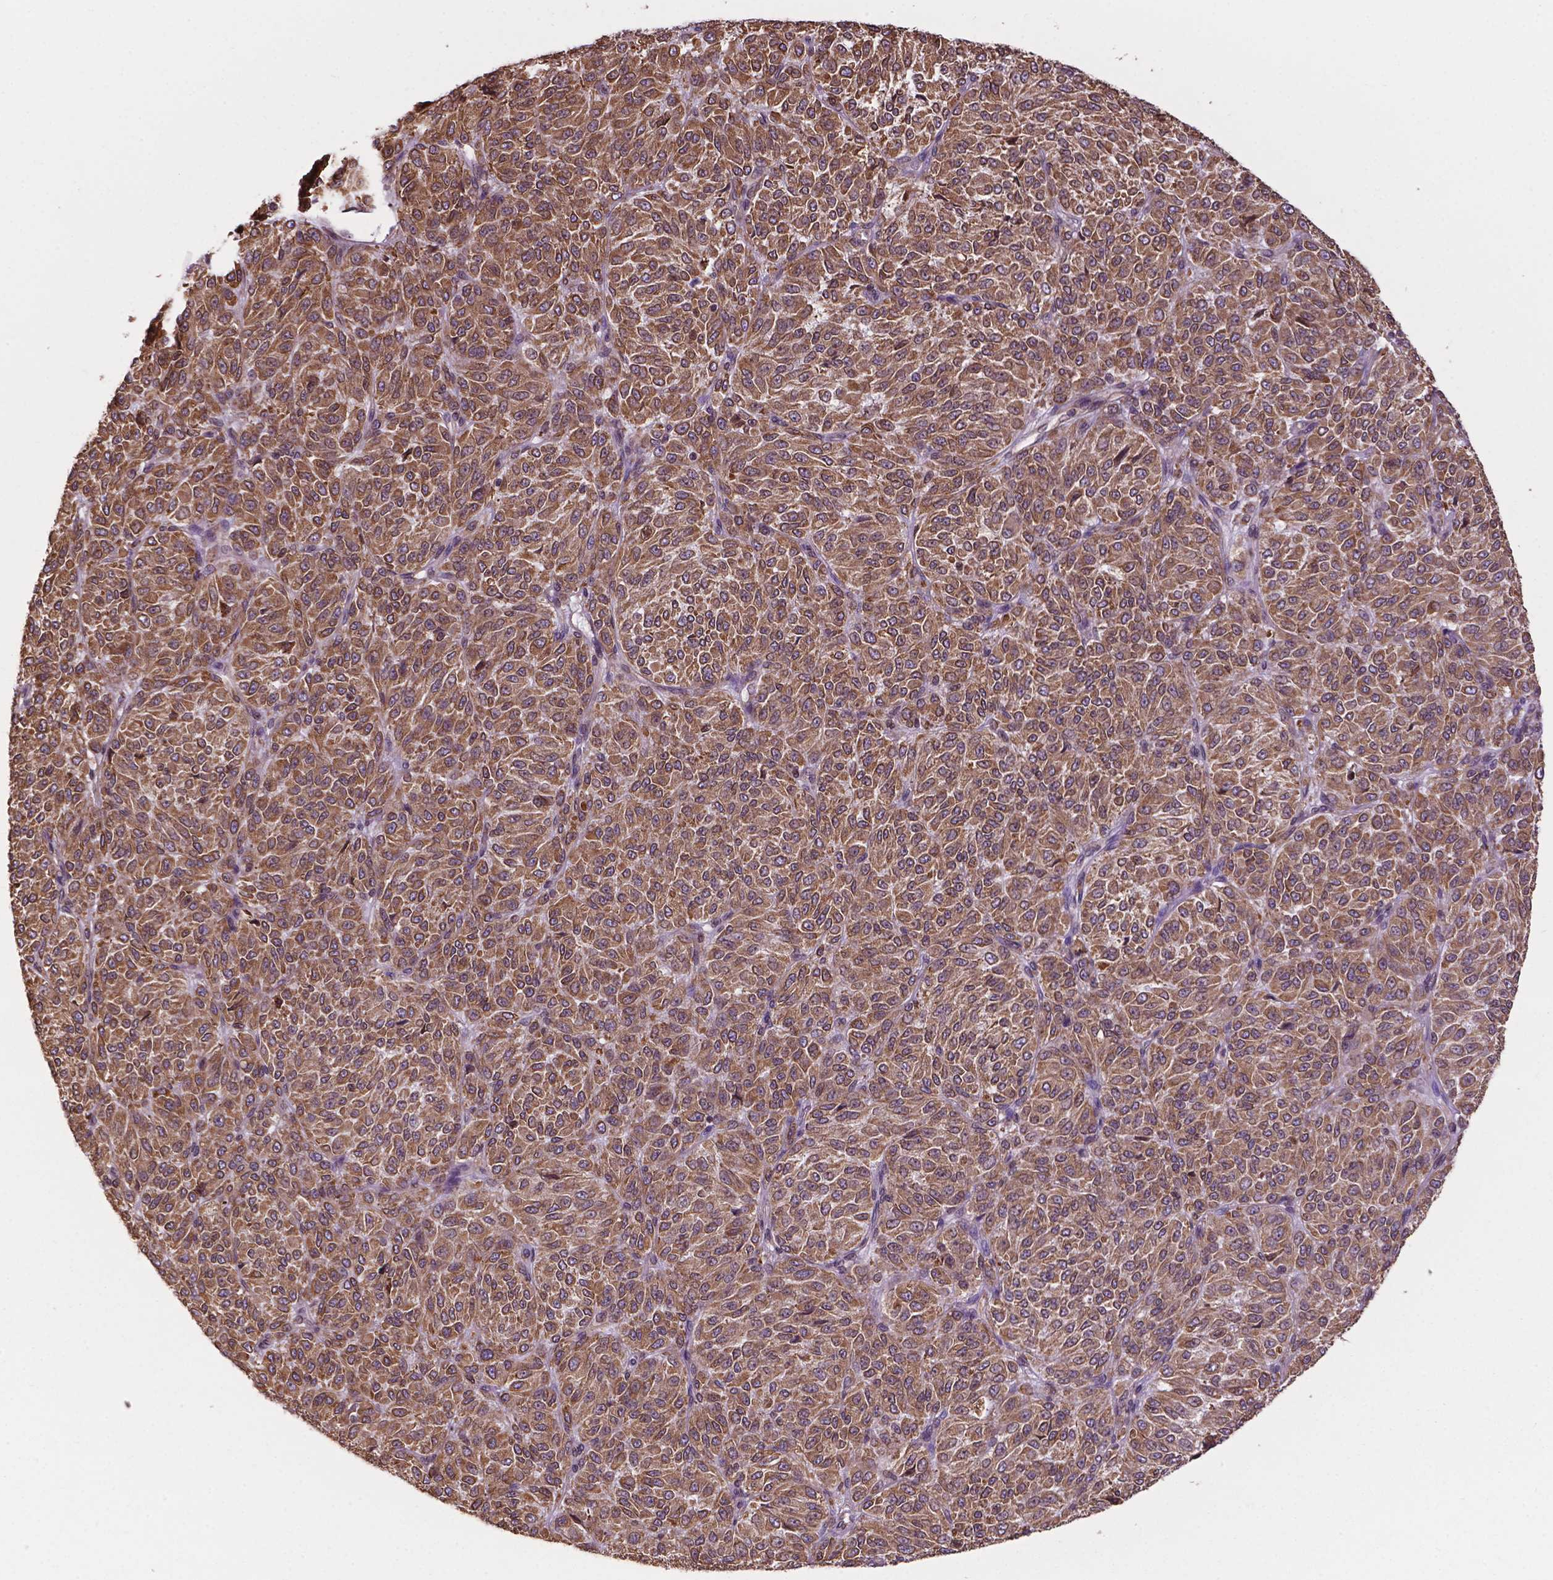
{"staining": {"intensity": "moderate", "quantity": ">75%", "location": "cytoplasmic/membranous"}, "tissue": "melanoma", "cell_type": "Tumor cells", "image_type": "cancer", "snomed": [{"axis": "morphology", "description": "Malignant melanoma, Metastatic site"}, {"axis": "topography", "description": "Brain"}], "caption": "Immunohistochemistry (DAB (3,3'-diaminobenzidine)) staining of melanoma shows moderate cytoplasmic/membranous protein staining in approximately >75% of tumor cells. The protein is stained brown, and the nuclei are stained in blue (DAB (3,3'-diaminobenzidine) IHC with brightfield microscopy, high magnification).", "gene": "GANAB", "patient": {"sex": "female", "age": 56}}